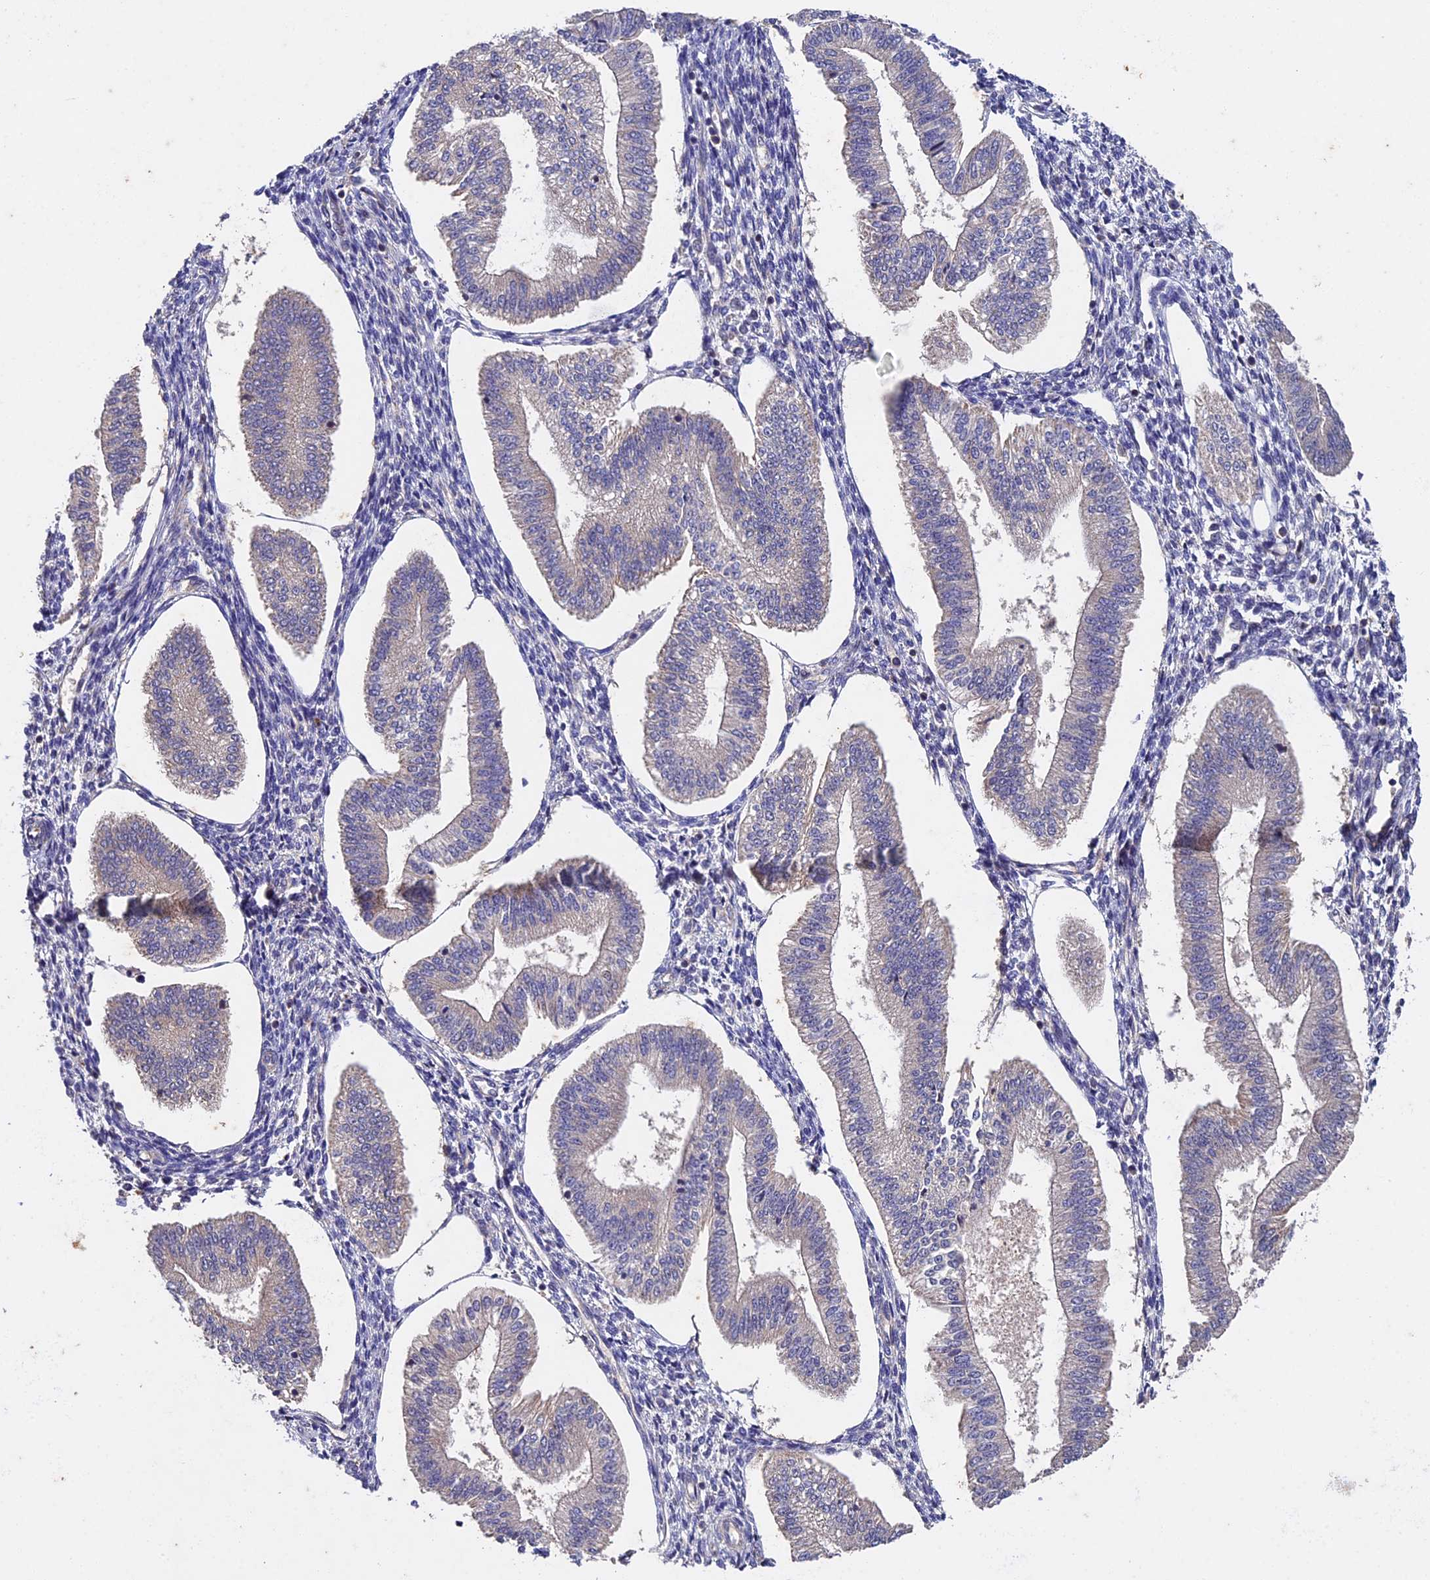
{"staining": {"intensity": "negative", "quantity": "none", "location": "none"}, "tissue": "endometrium", "cell_type": "Cells in endometrial stroma", "image_type": "normal", "snomed": [{"axis": "morphology", "description": "Normal tissue, NOS"}, {"axis": "topography", "description": "Endometrium"}], "caption": "Immunohistochemistry photomicrograph of unremarkable endometrium: human endometrium stained with DAB (3,3'-diaminobenzidine) shows no significant protein expression in cells in endometrial stroma.", "gene": "RNF17", "patient": {"sex": "female", "age": 34}}